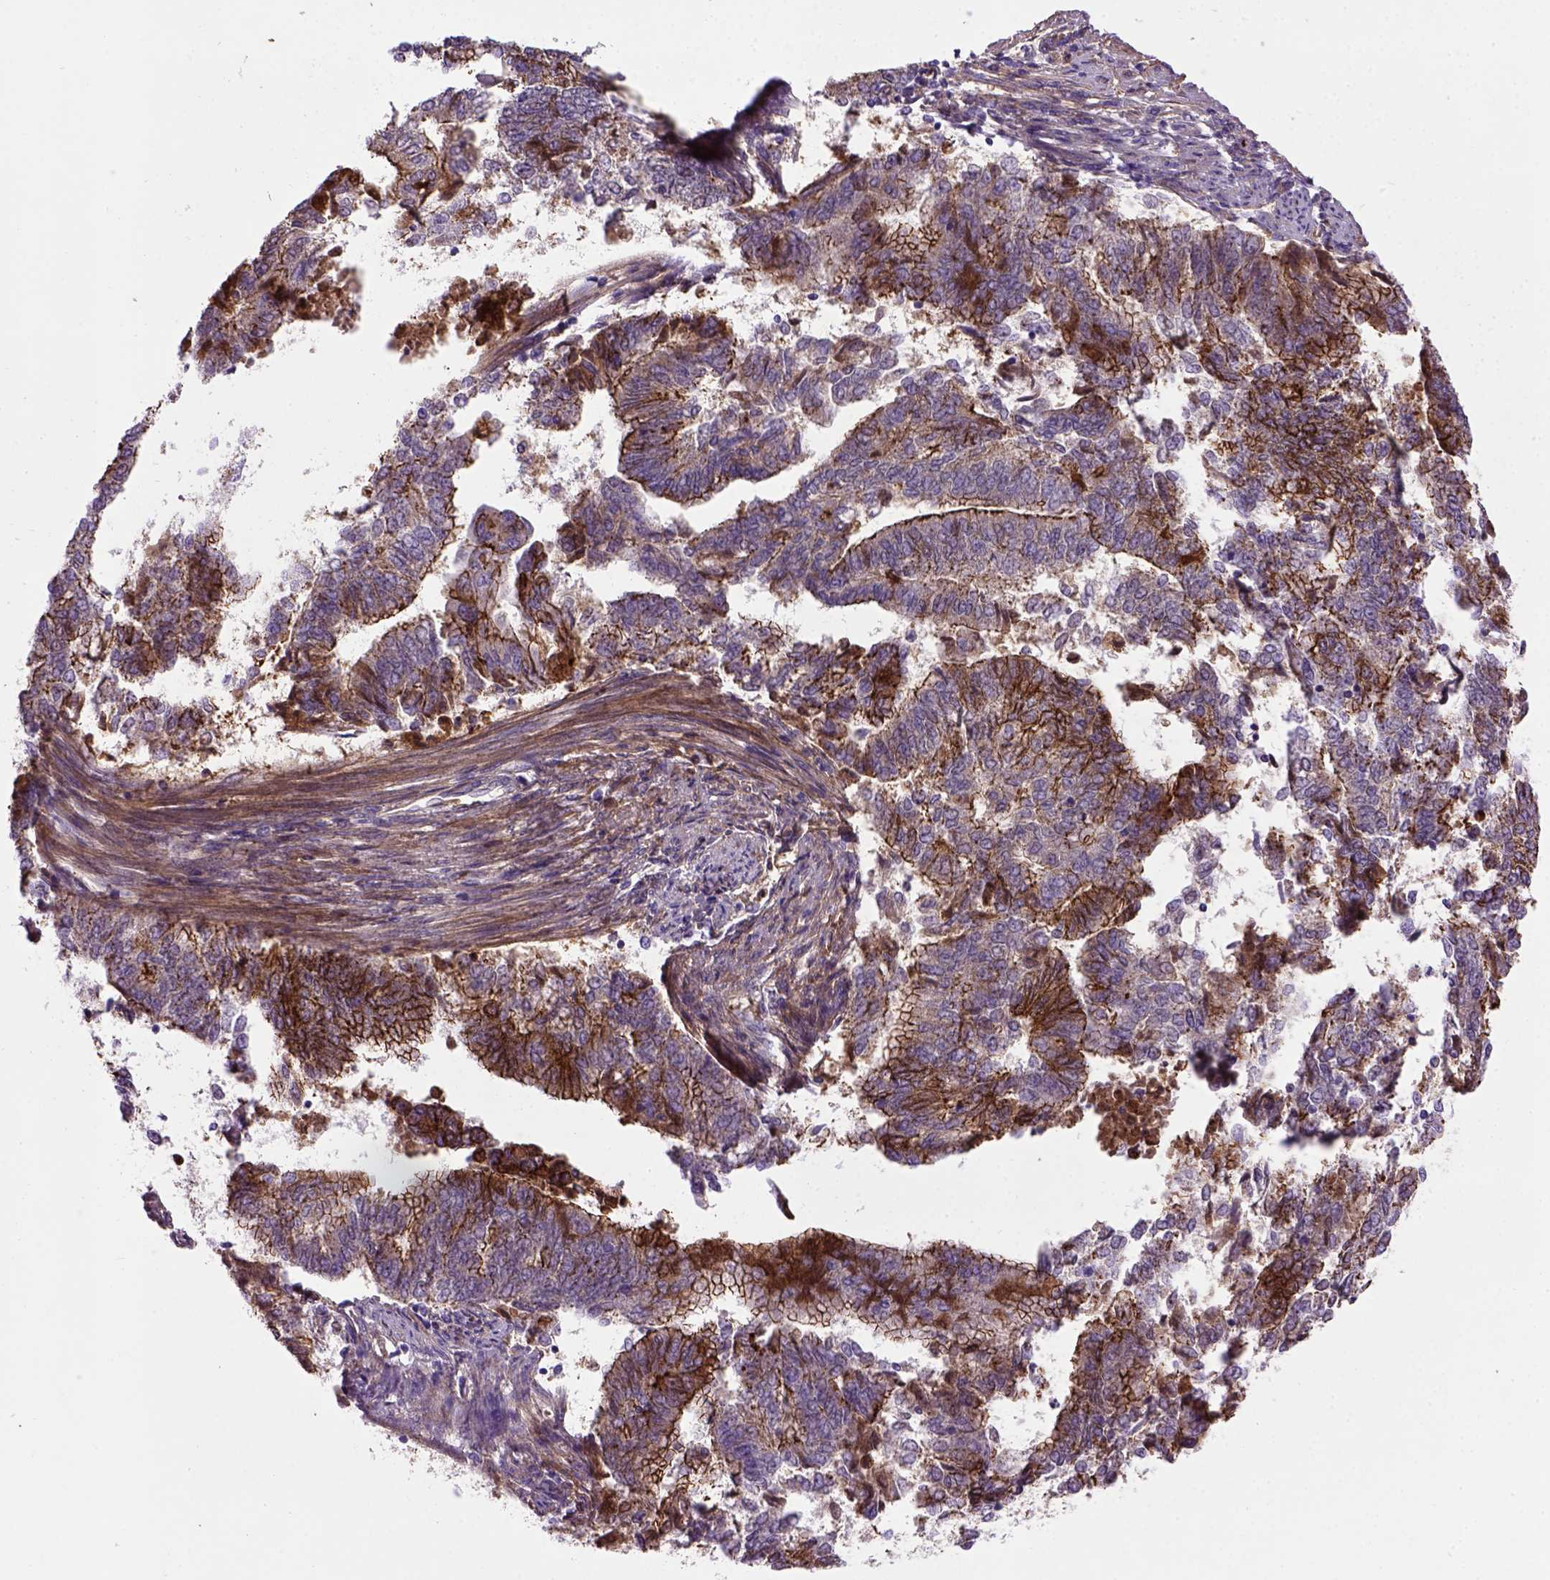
{"staining": {"intensity": "strong", "quantity": ">75%", "location": "cytoplasmic/membranous"}, "tissue": "endometrial cancer", "cell_type": "Tumor cells", "image_type": "cancer", "snomed": [{"axis": "morphology", "description": "Adenocarcinoma, NOS"}, {"axis": "topography", "description": "Endometrium"}], "caption": "High-power microscopy captured an immunohistochemistry histopathology image of endometrial cancer (adenocarcinoma), revealing strong cytoplasmic/membranous positivity in approximately >75% of tumor cells. (Stains: DAB in brown, nuclei in blue, Microscopy: brightfield microscopy at high magnification).", "gene": "CDH1", "patient": {"sex": "female", "age": 65}}